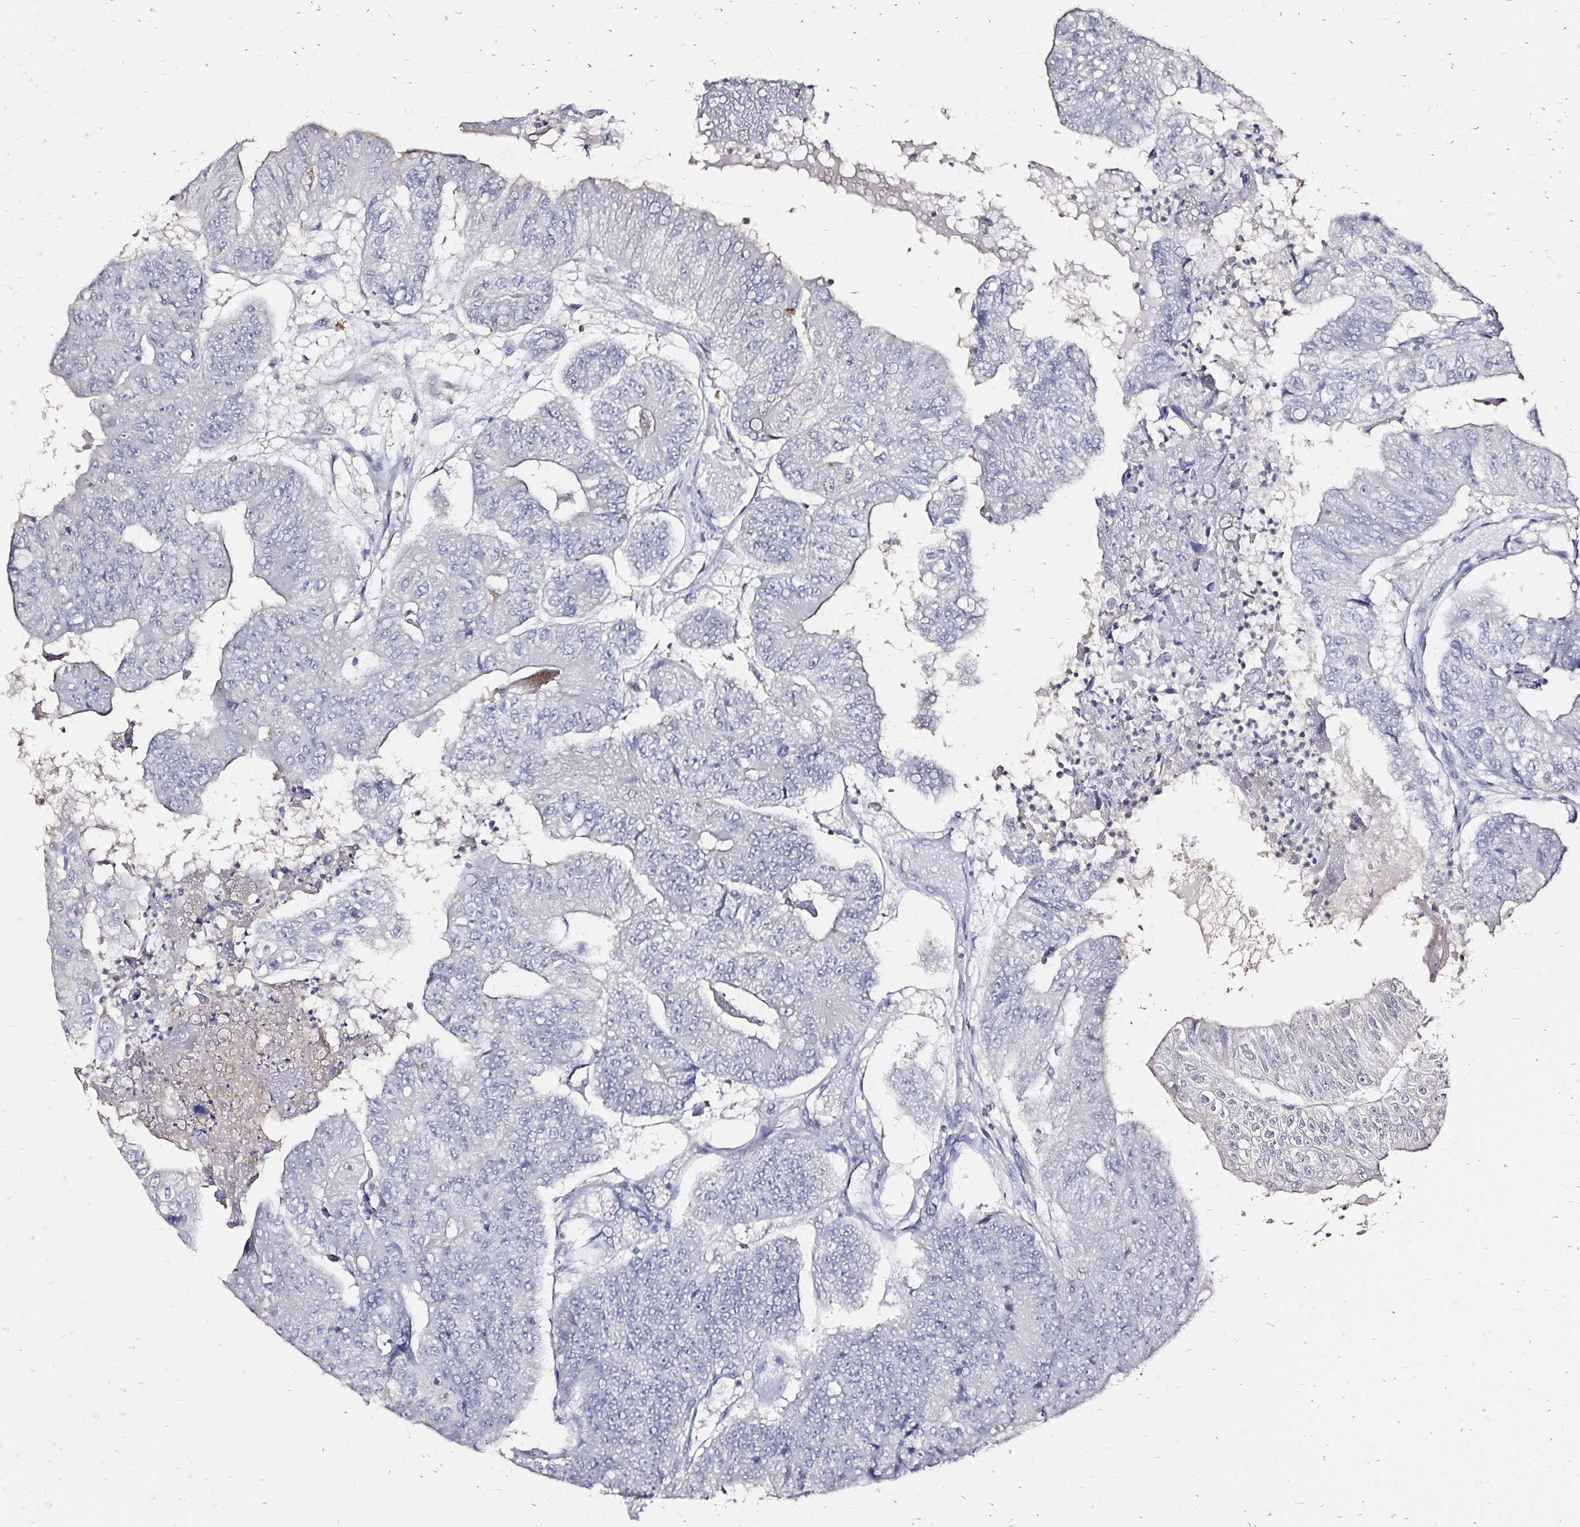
{"staining": {"intensity": "moderate", "quantity": "<25%", "location": "cytoplasmic/membranous"}, "tissue": "colorectal cancer", "cell_type": "Tumor cells", "image_type": "cancer", "snomed": [{"axis": "morphology", "description": "Adenocarcinoma, NOS"}, {"axis": "topography", "description": "Colon"}], "caption": "IHC photomicrograph of neoplastic tissue: colorectal adenocarcinoma stained using immunohistochemistry (IHC) exhibits low levels of moderate protein expression localized specifically in the cytoplasmic/membranous of tumor cells, appearing as a cytoplasmic/membranous brown color.", "gene": "SLC5A1", "patient": {"sex": "female", "age": 67}}